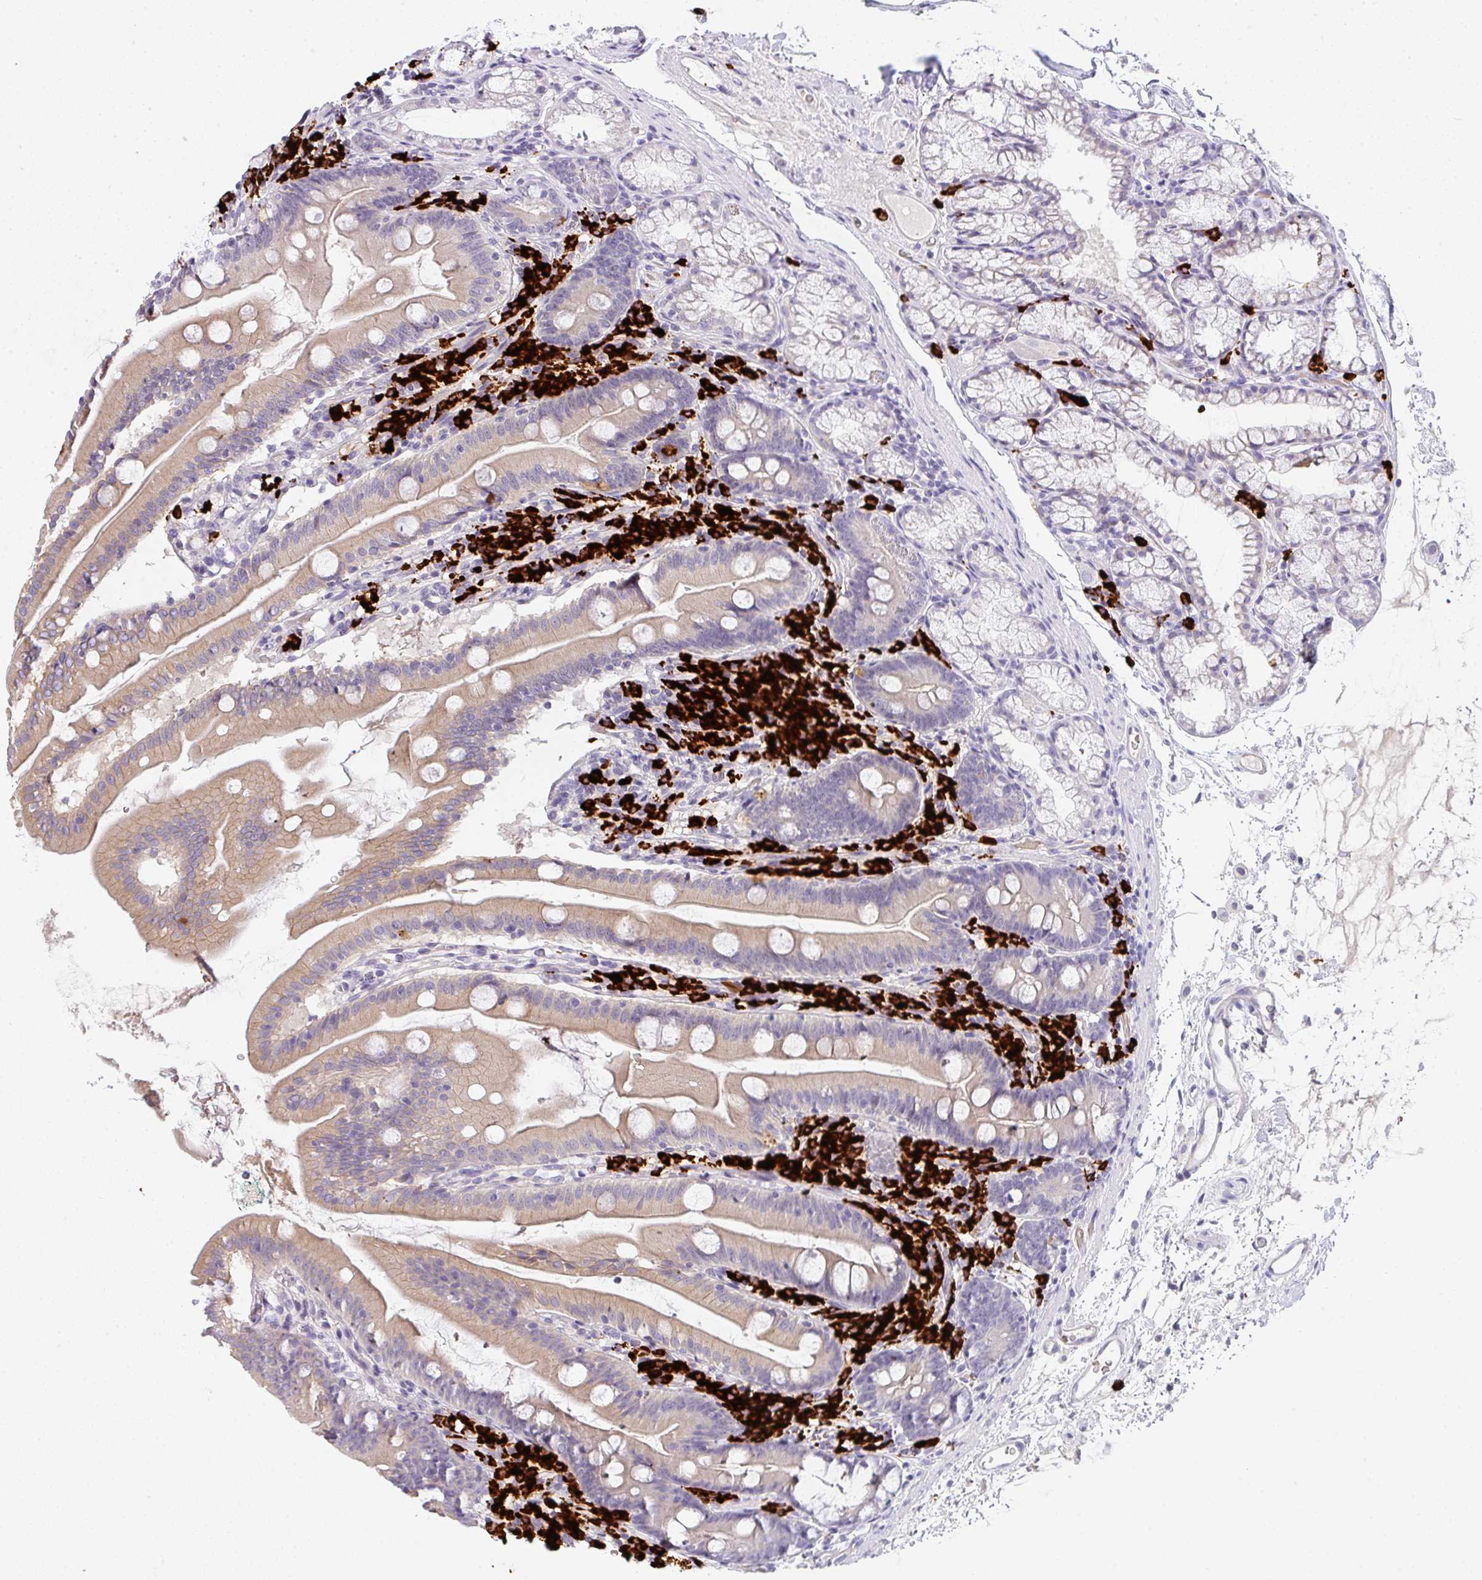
{"staining": {"intensity": "weak", "quantity": ">75%", "location": "cytoplasmic/membranous"}, "tissue": "duodenum", "cell_type": "Glandular cells", "image_type": "normal", "snomed": [{"axis": "morphology", "description": "Normal tissue, NOS"}, {"axis": "topography", "description": "Duodenum"}], "caption": "A high-resolution photomicrograph shows immunohistochemistry staining of benign duodenum, which demonstrates weak cytoplasmic/membranous expression in approximately >75% of glandular cells. The protein is stained brown, and the nuclei are stained in blue (DAB (3,3'-diaminobenzidine) IHC with brightfield microscopy, high magnification).", "gene": "CACNA1S", "patient": {"sex": "female", "age": 67}}